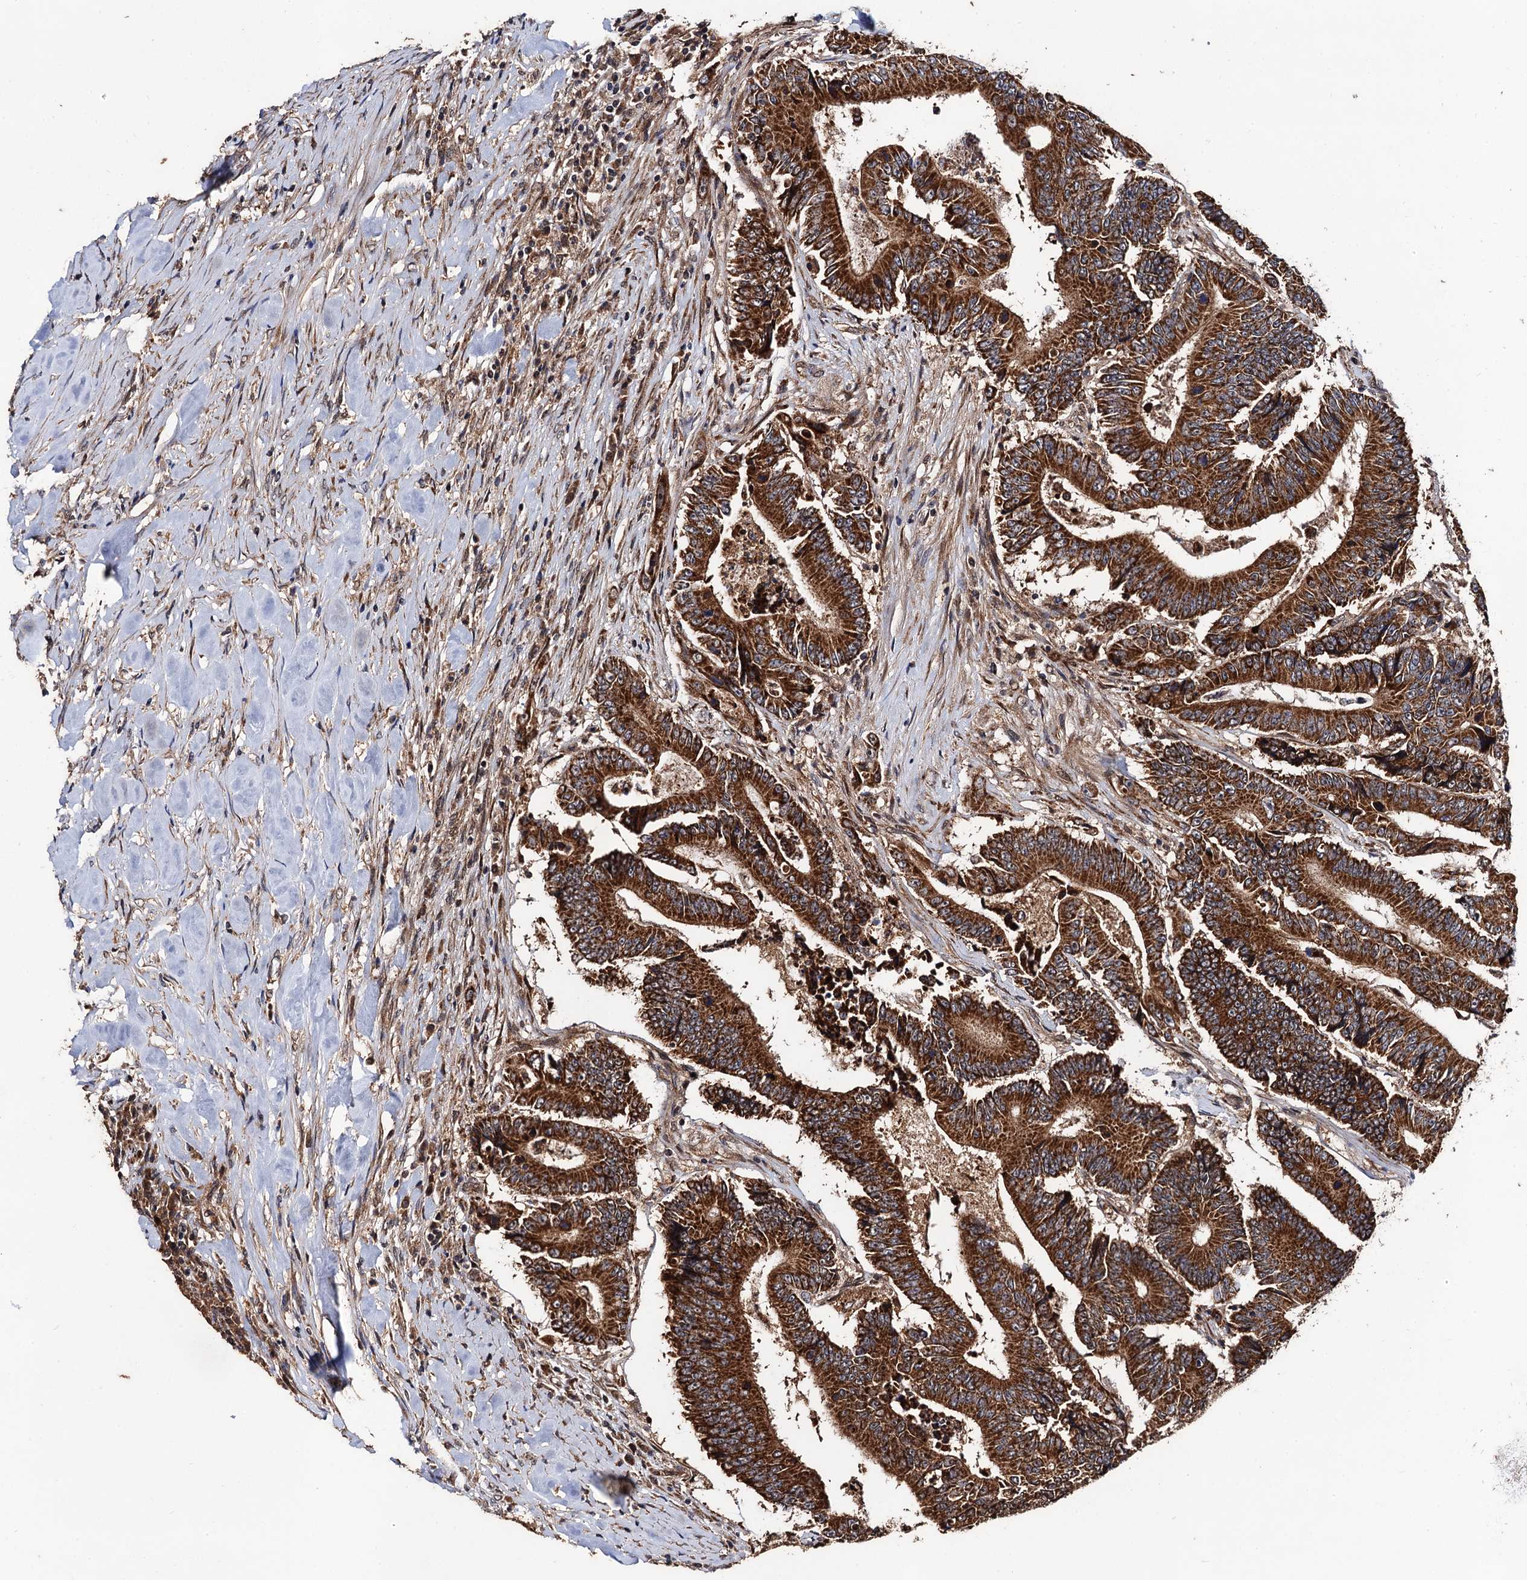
{"staining": {"intensity": "strong", "quantity": ">75%", "location": "cytoplasmic/membranous"}, "tissue": "colorectal cancer", "cell_type": "Tumor cells", "image_type": "cancer", "snomed": [{"axis": "morphology", "description": "Adenocarcinoma, NOS"}, {"axis": "topography", "description": "Colon"}], "caption": "High-magnification brightfield microscopy of colorectal cancer stained with DAB (brown) and counterstained with hematoxylin (blue). tumor cells exhibit strong cytoplasmic/membranous expression is seen in about>75% of cells.", "gene": "MIER2", "patient": {"sex": "male", "age": 83}}